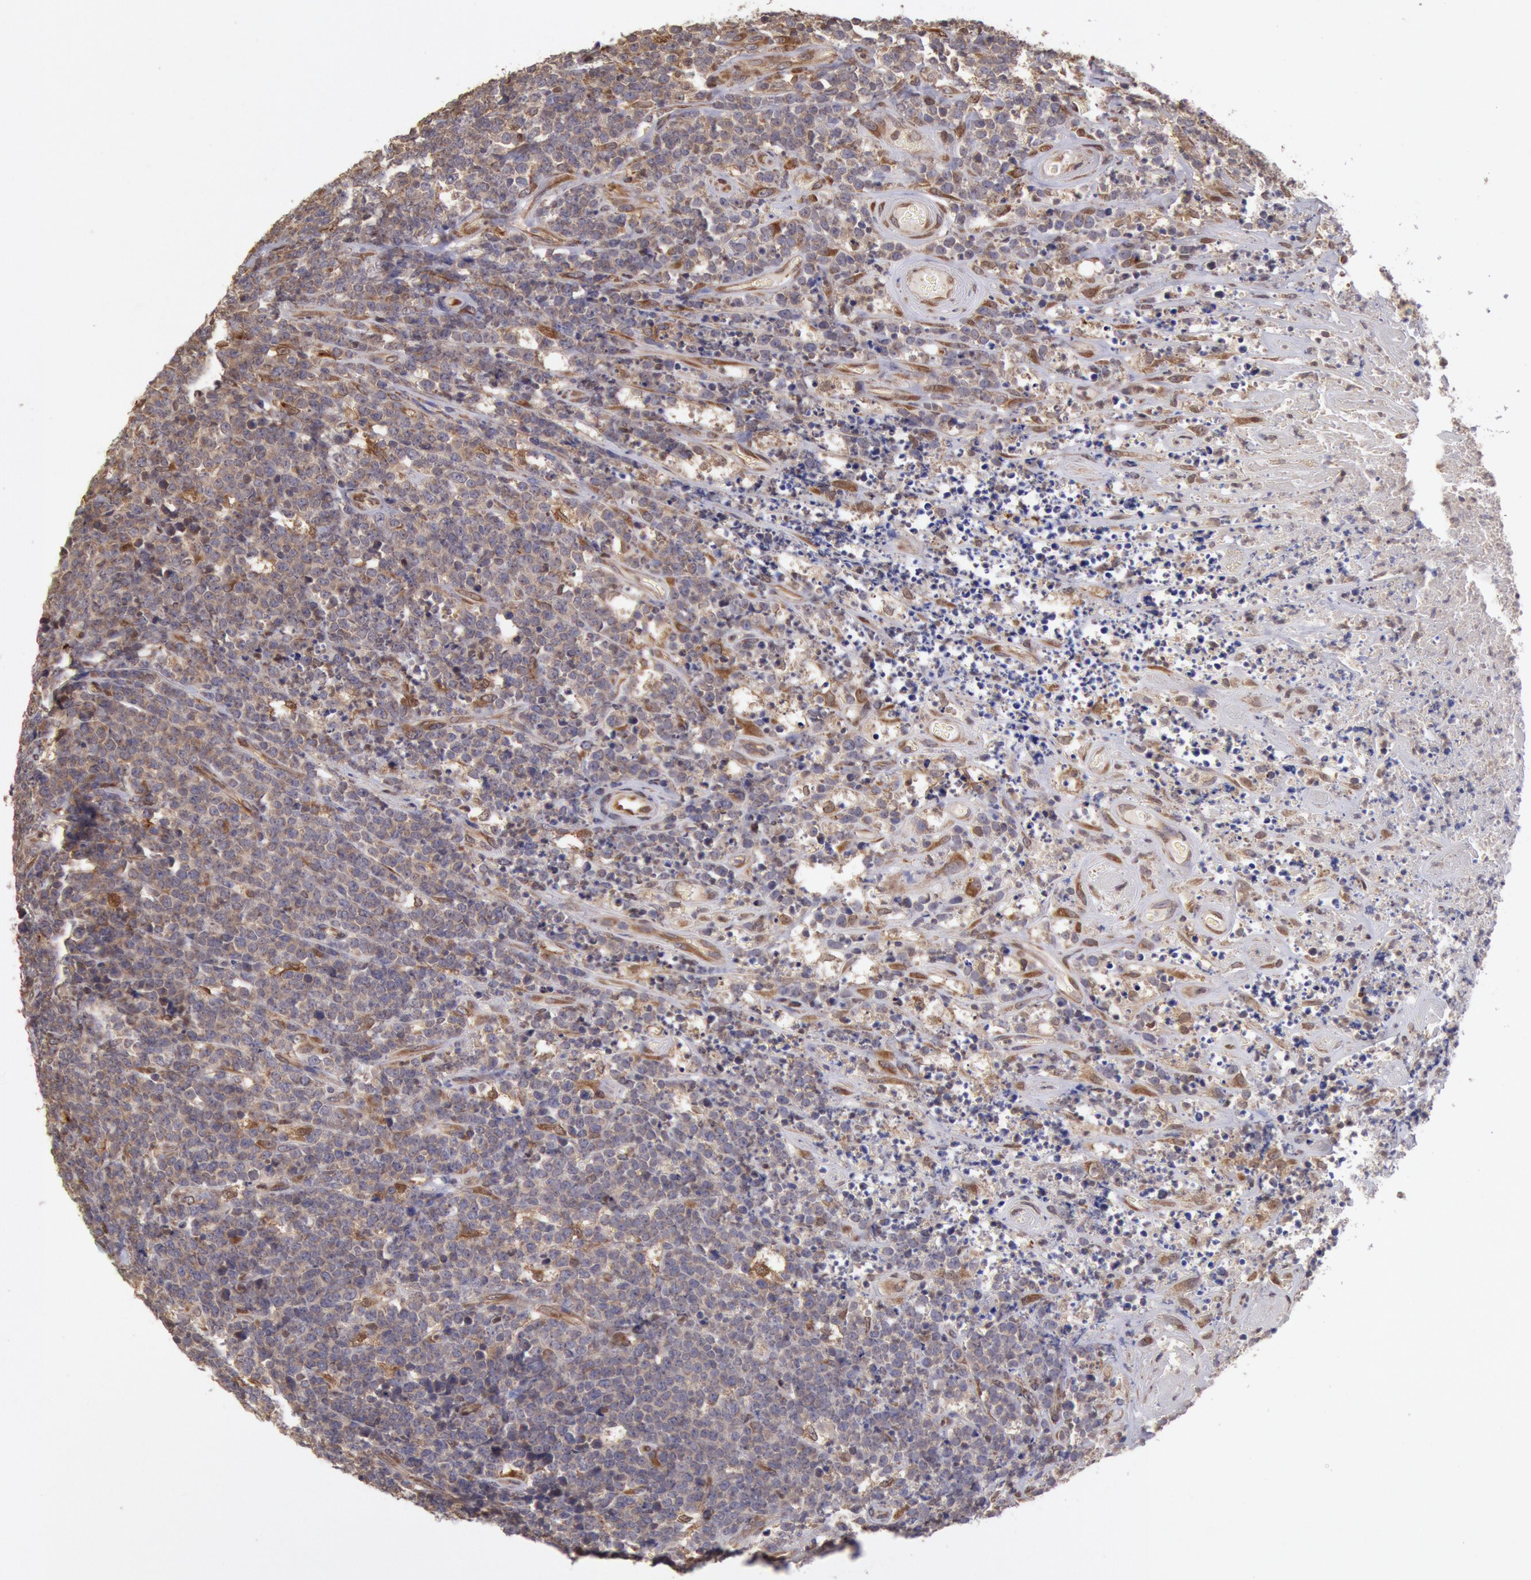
{"staining": {"intensity": "weak", "quantity": ">75%", "location": "cytoplasmic/membranous,nuclear"}, "tissue": "lymphoma", "cell_type": "Tumor cells", "image_type": "cancer", "snomed": [{"axis": "morphology", "description": "Malignant lymphoma, non-Hodgkin's type, High grade"}, {"axis": "topography", "description": "Small intestine"}, {"axis": "topography", "description": "Colon"}], "caption": "Immunohistochemistry (IHC) micrograph of neoplastic tissue: human high-grade malignant lymphoma, non-Hodgkin's type stained using IHC shows low levels of weak protein expression localized specifically in the cytoplasmic/membranous and nuclear of tumor cells, appearing as a cytoplasmic/membranous and nuclear brown color.", "gene": "COMT", "patient": {"sex": "male", "age": 8}}